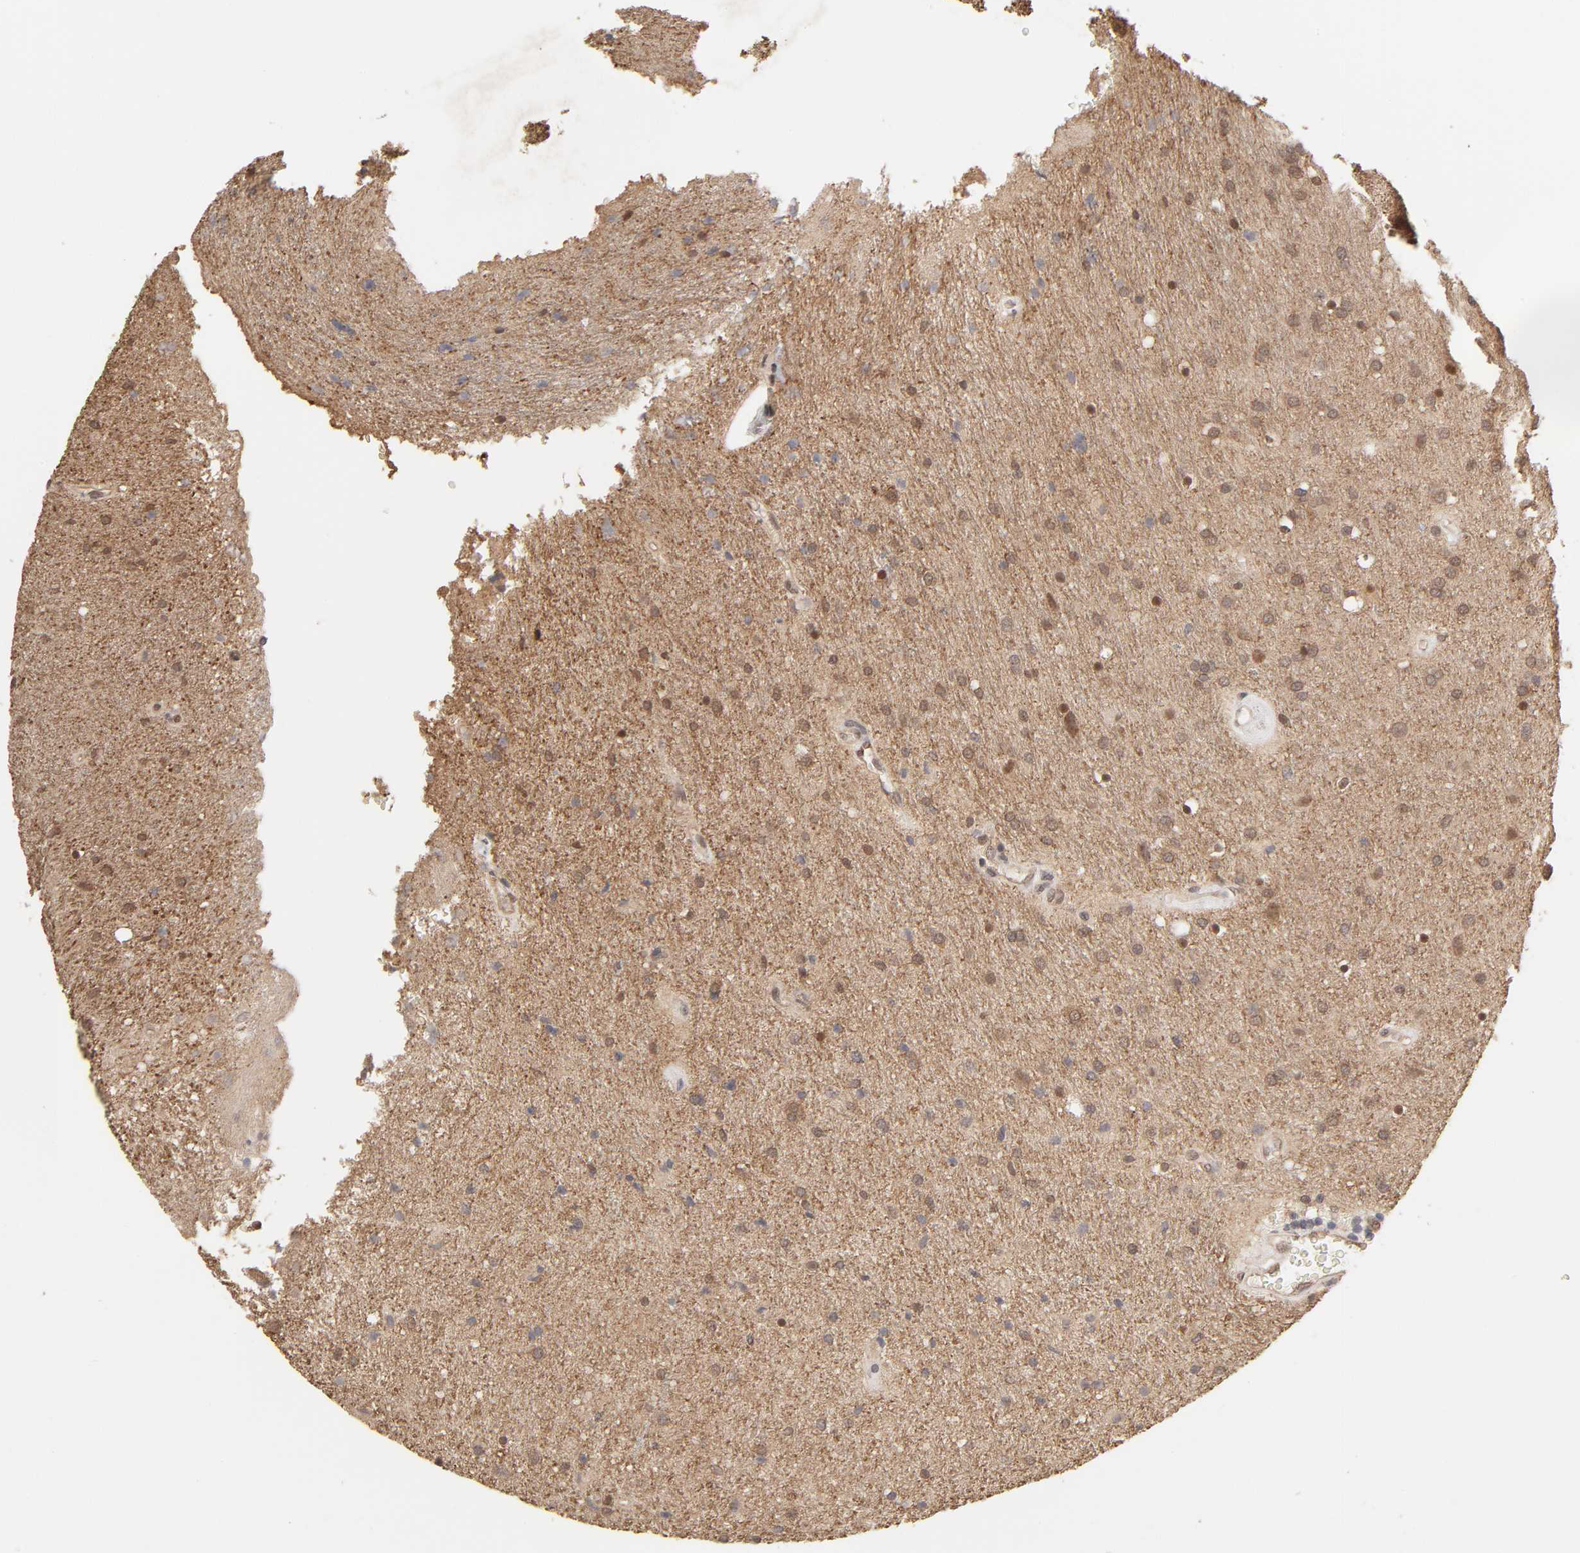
{"staining": {"intensity": "moderate", "quantity": "25%-75%", "location": "cytoplasmic/membranous,nuclear"}, "tissue": "glioma", "cell_type": "Tumor cells", "image_type": "cancer", "snomed": [{"axis": "morphology", "description": "Normal tissue, NOS"}, {"axis": "morphology", "description": "Glioma, malignant, High grade"}, {"axis": "topography", "description": "Cerebral cortex"}], "caption": "High-power microscopy captured an IHC photomicrograph of malignant glioma (high-grade), revealing moderate cytoplasmic/membranous and nuclear staining in approximately 25%-75% of tumor cells.", "gene": "MAPK1", "patient": {"sex": "male", "age": 56}}